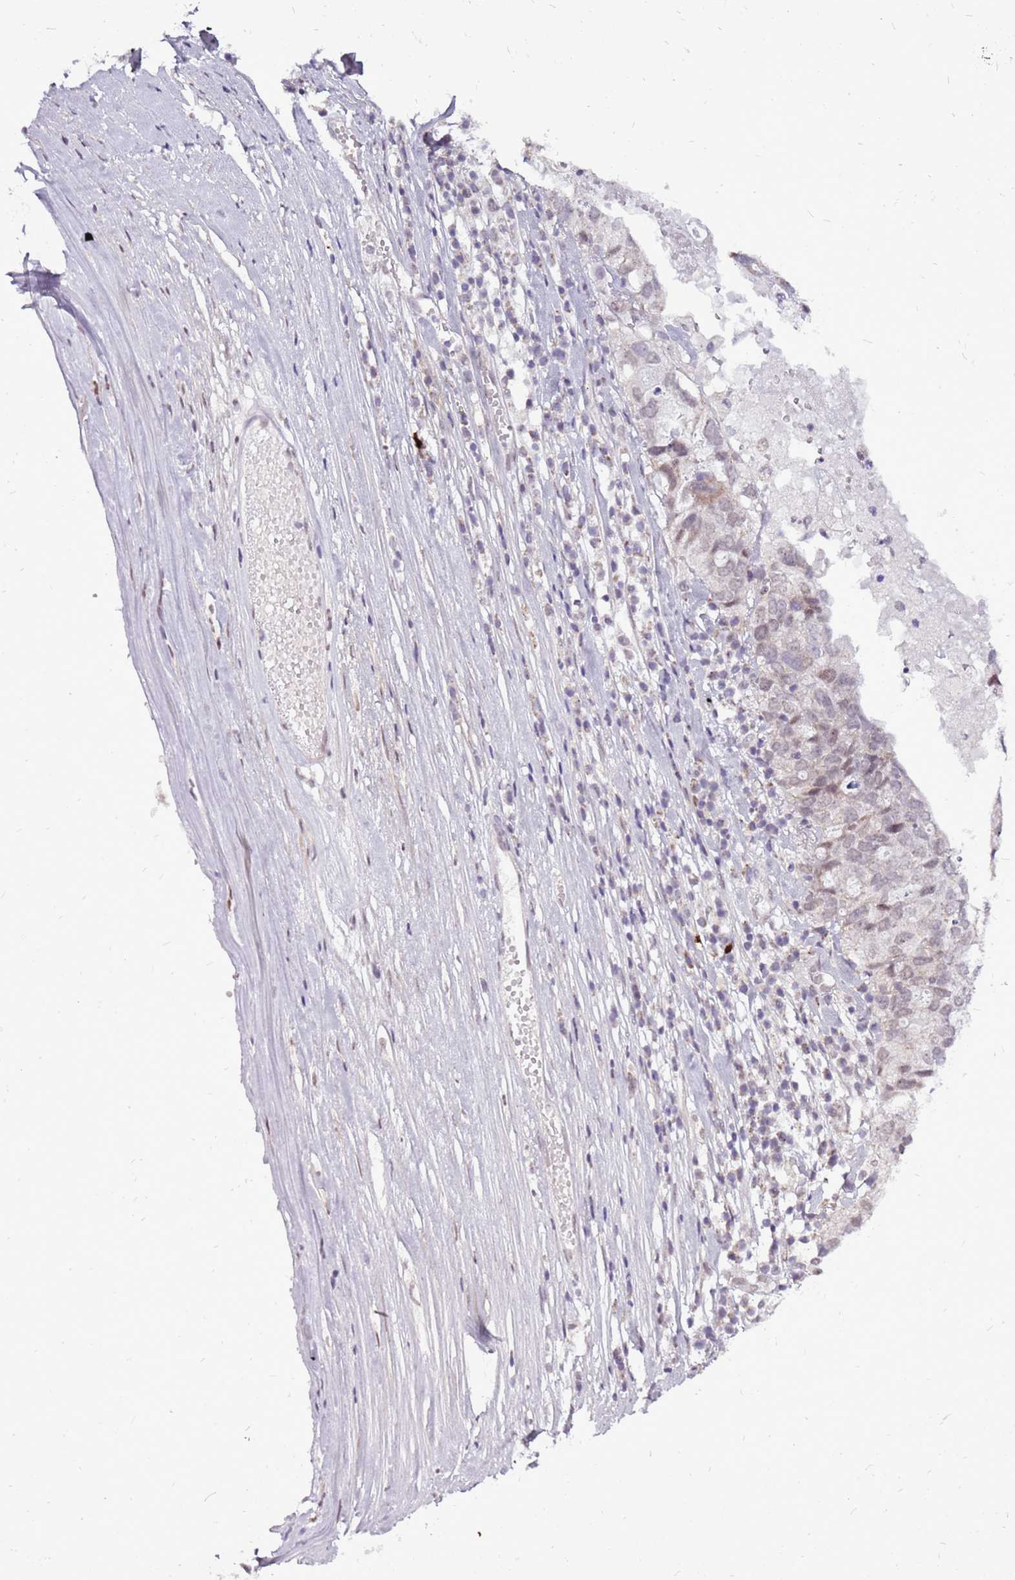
{"staining": {"intensity": "negative", "quantity": "none", "location": "none"}, "tissue": "ovarian cancer", "cell_type": "Tumor cells", "image_type": "cancer", "snomed": [{"axis": "morphology", "description": "Carcinoma, endometroid"}, {"axis": "topography", "description": "Ovary"}], "caption": "Photomicrograph shows no significant protein expression in tumor cells of ovarian cancer.", "gene": "CCDC166", "patient": {"sex": "female", "age": 62}}